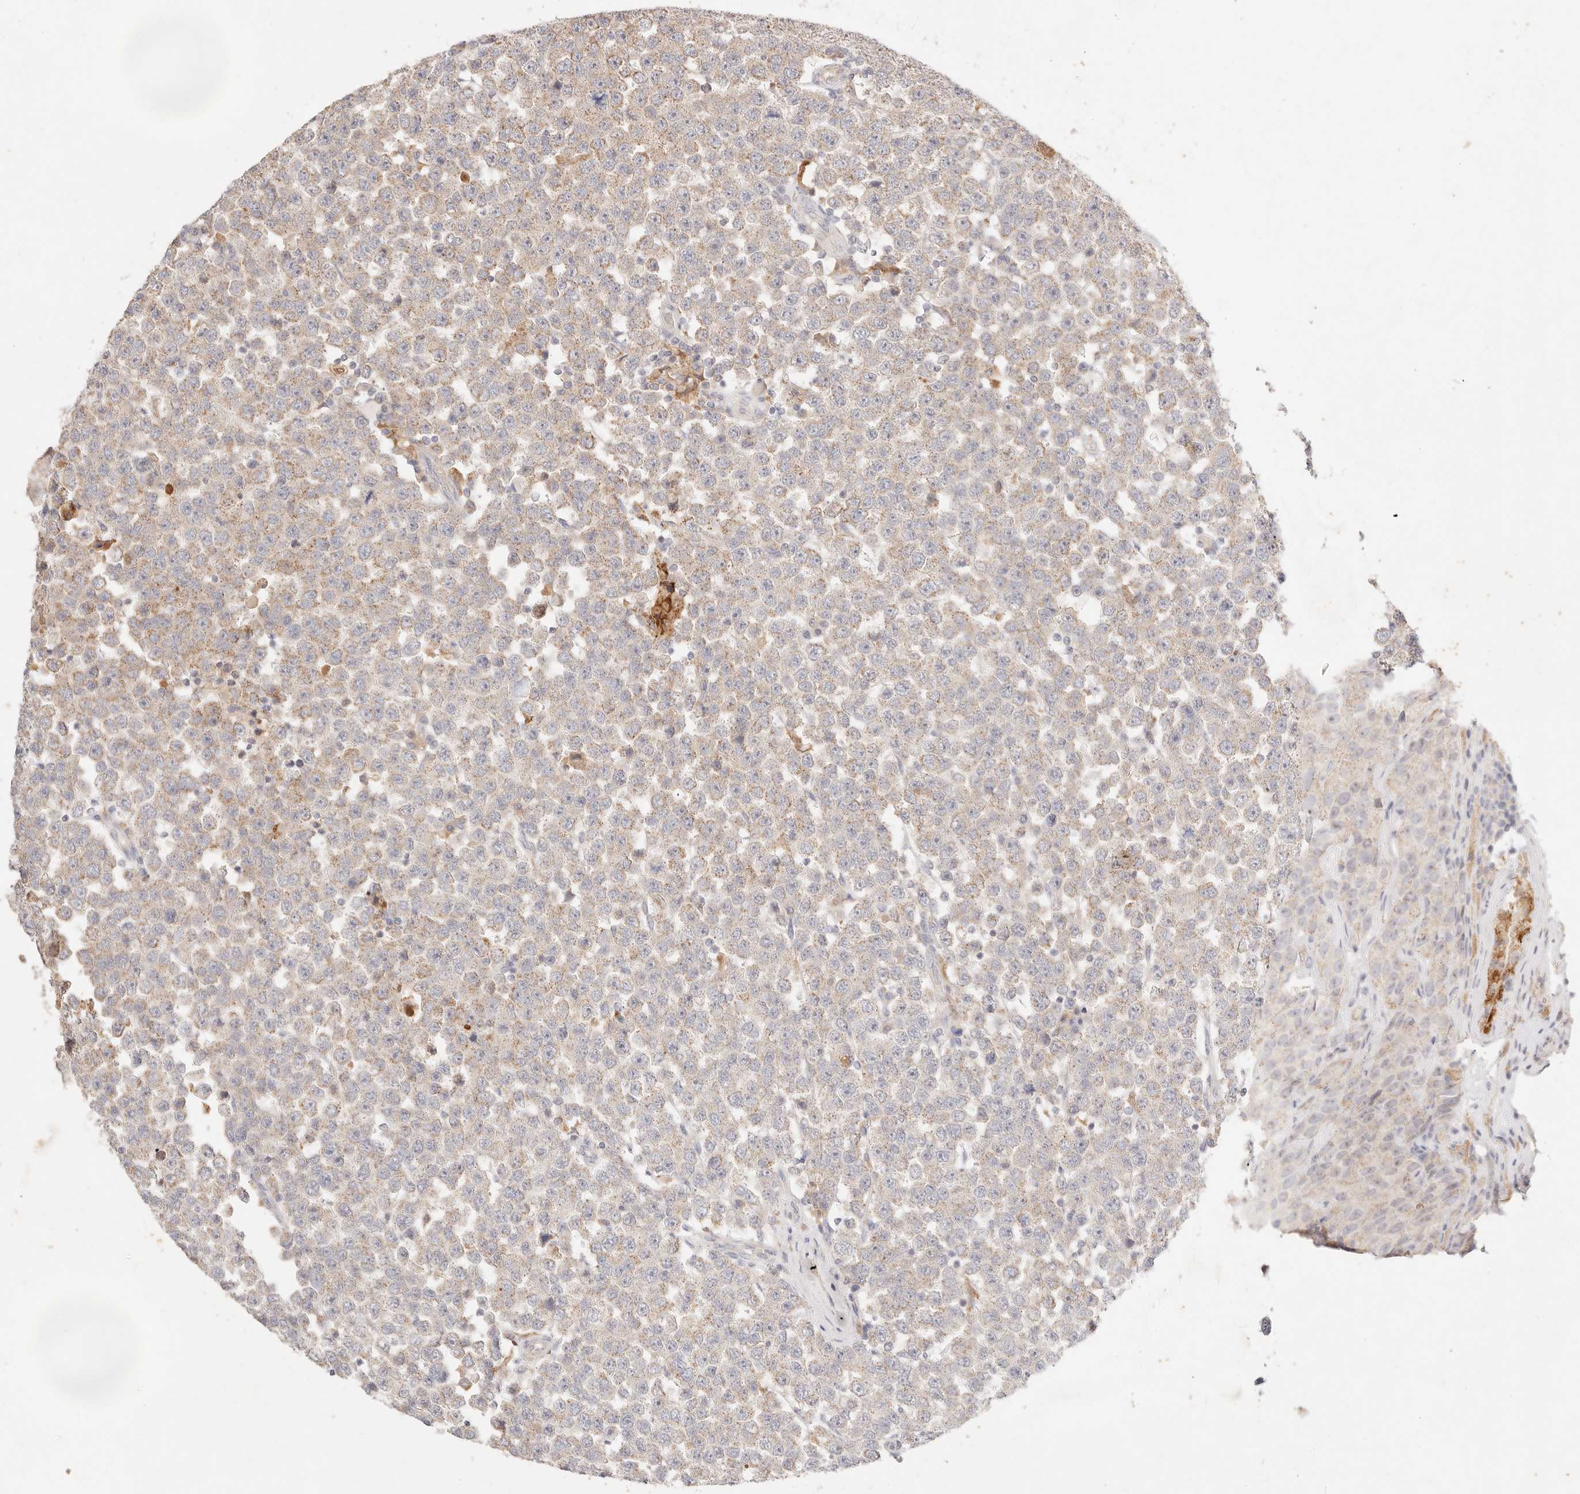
{"staining": {"intensity": "weak", "quantity": "25%-75%", "location": "cytoplasmic/membranous"}, "tissue": "testis cancer", "cell_type": "Tumor cells", "image_type": "cancer", "snomed": [{"axis": "morphology", "description": "Seminoma, NOS"}, {"axis": "topography", "description": "Testis"}], "caption": "DAB (3,3'-diaminobenzidine) immunohistochemical staining of testis cancer (seminoma) exhibits weak cytoplasmic/membranous protein positivity in approximately 25%-75% of tumor cells. The protein of interest is shown in brown color, while the nuclei are stained blue.", "gene": "ACOX1", "patient": {"sex": "male", "age": 28}}